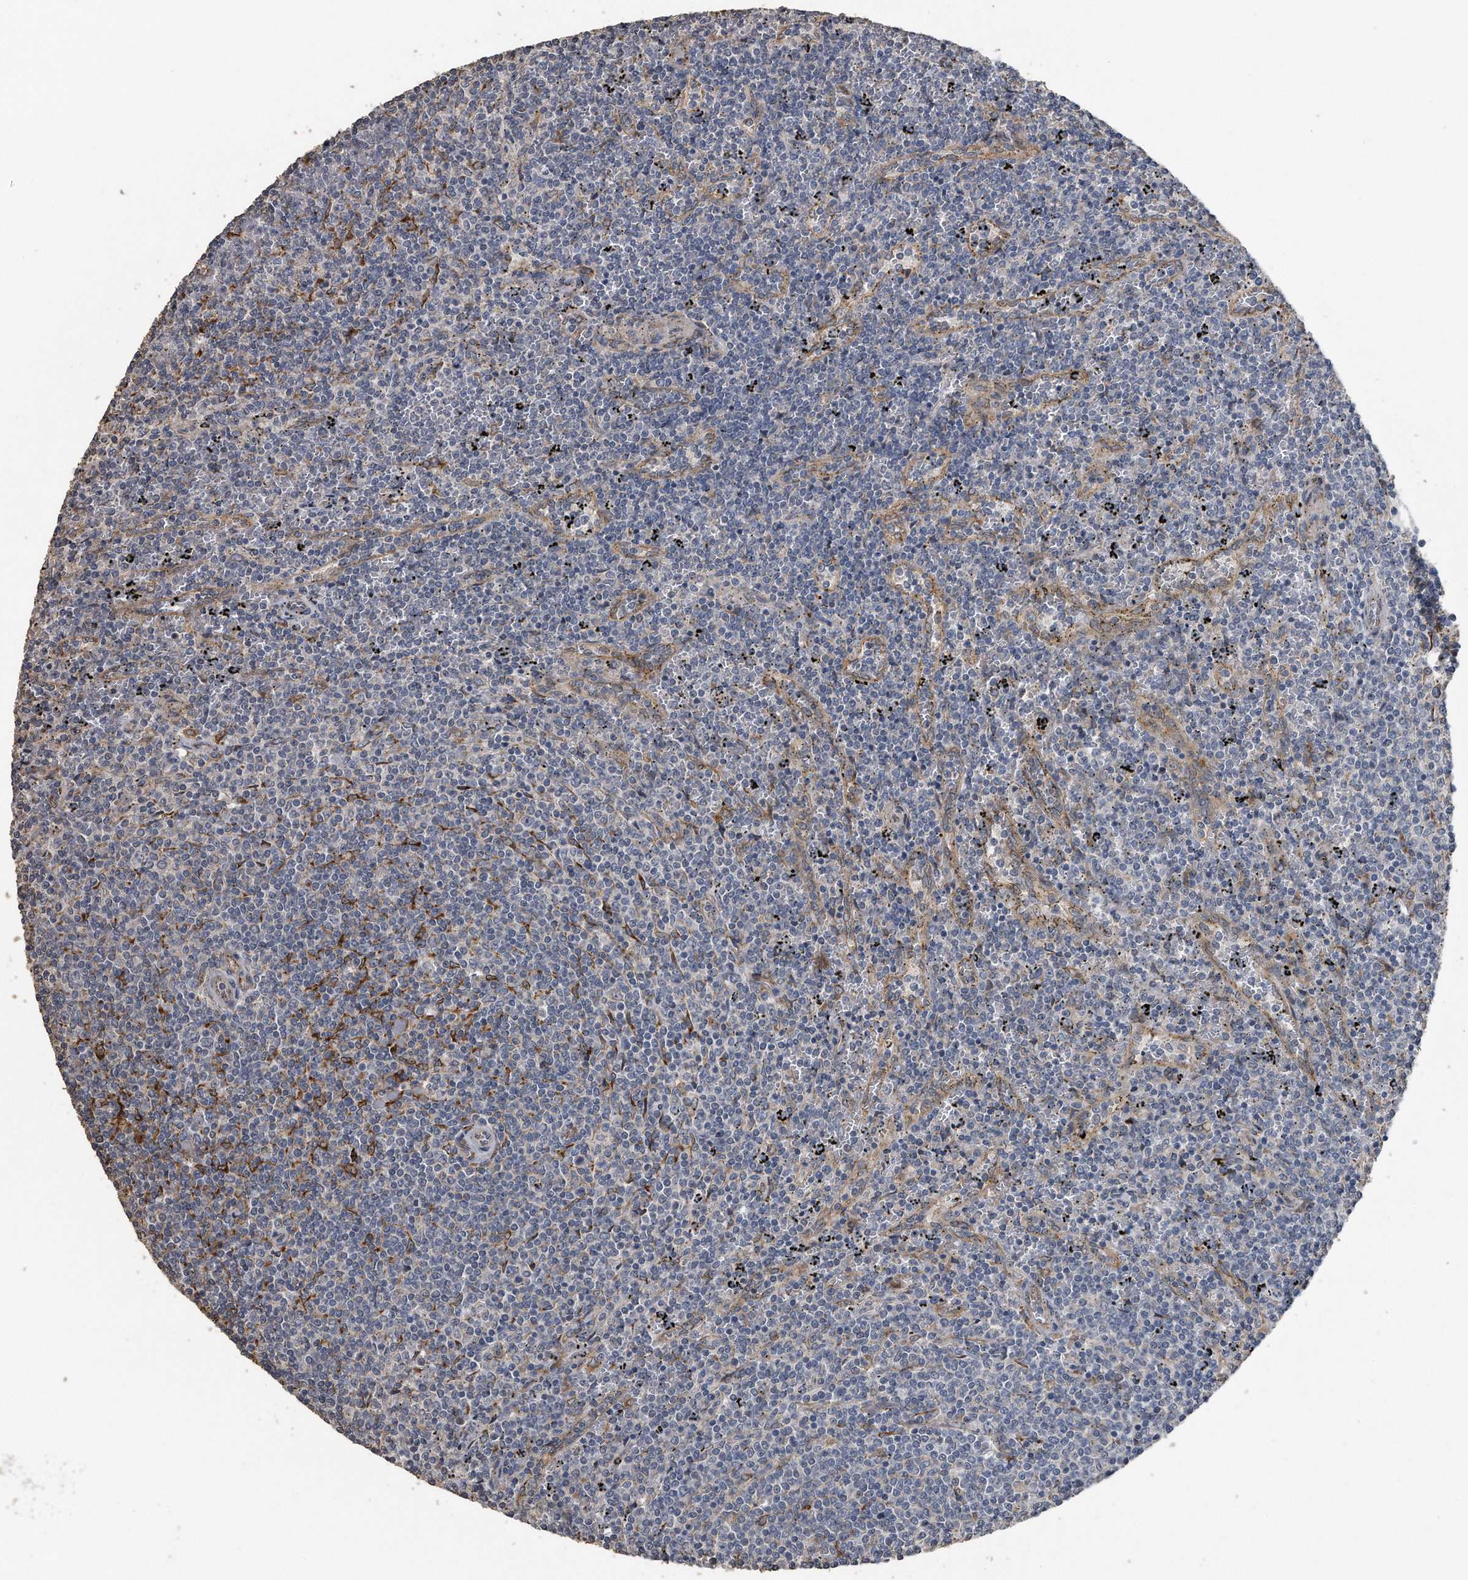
{"staining": {"intensity": "negative", "quantity": "none", "location": "none"}, "tissue": "lymphoma", "cell_type": "Tumor cells", "image_type": "cancer", "snomed": [{"axis": "morphology", "description": "Malignant lymphoma, non-Hodgkin's type, Low grade"}, {"axis": "topography", "description": "Spleen"}], "caption": "Immunohistochemical staining of human malignant lymphoma, non-Hodgkin's type (low-grade) shows no significant expression in tumor cells.", "gene": "PCLO", "patient": {"sex": "female", "age": 50}}